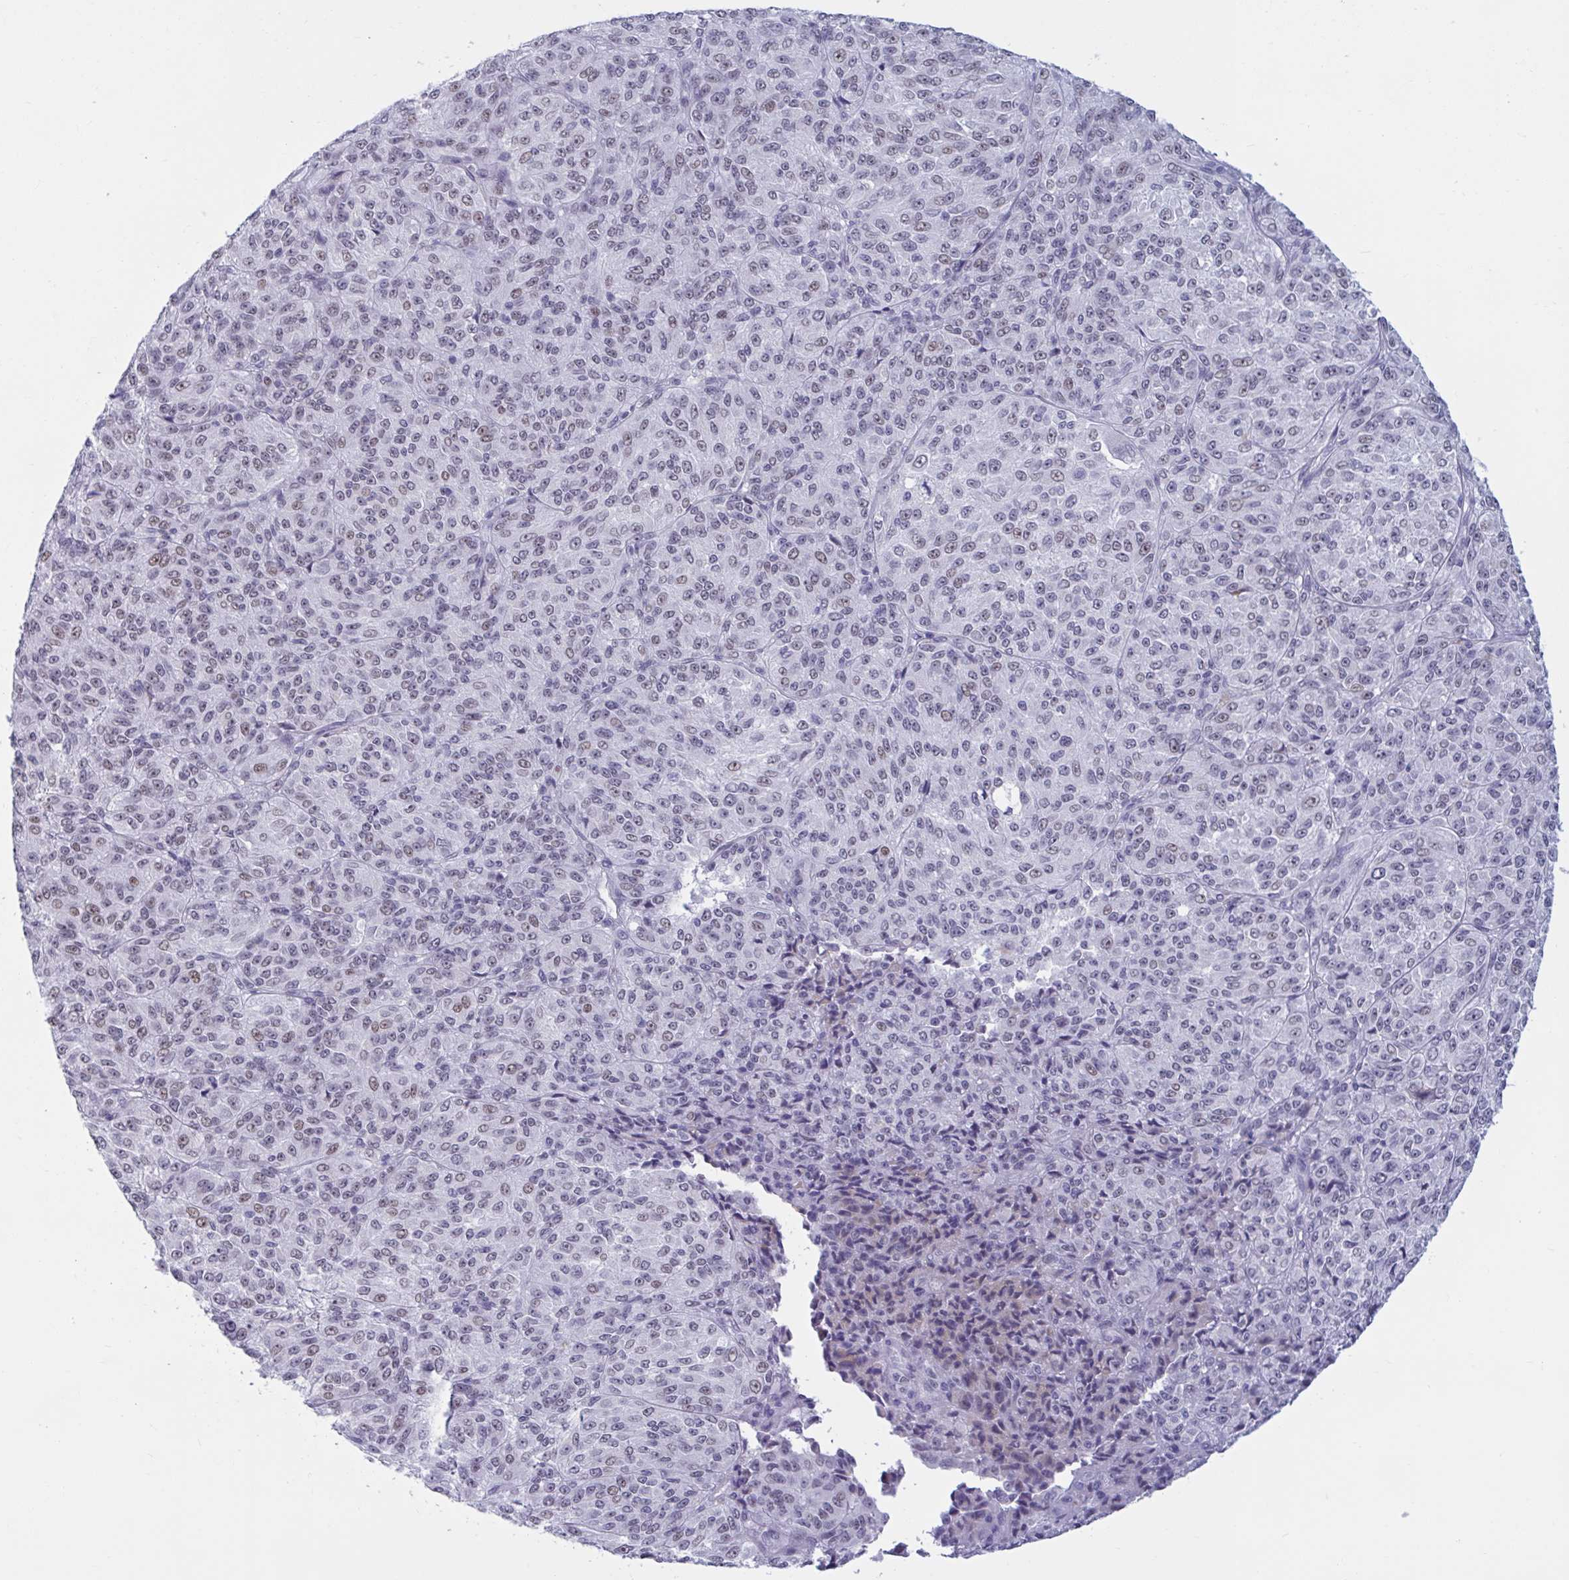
{"staining": {"intensity": "weak", "quantity": "<25%", "location": "nuclear"}, "tissue": "melanoma", "cell_type": "Tumor cells", "image_type": "cancer", "snomed": [{"axis": "morphology", "description": "Malignant melanoma, Metastatic site"}, {"axis": "topography", "description": "Brain"}], "caption": "Immunohistochemical staining of human malignant melanoma (metastatic site) shows no significant staining in tumor cells.", "gene": "MSMB", "patient": {"sex": "female", "age": 56}}